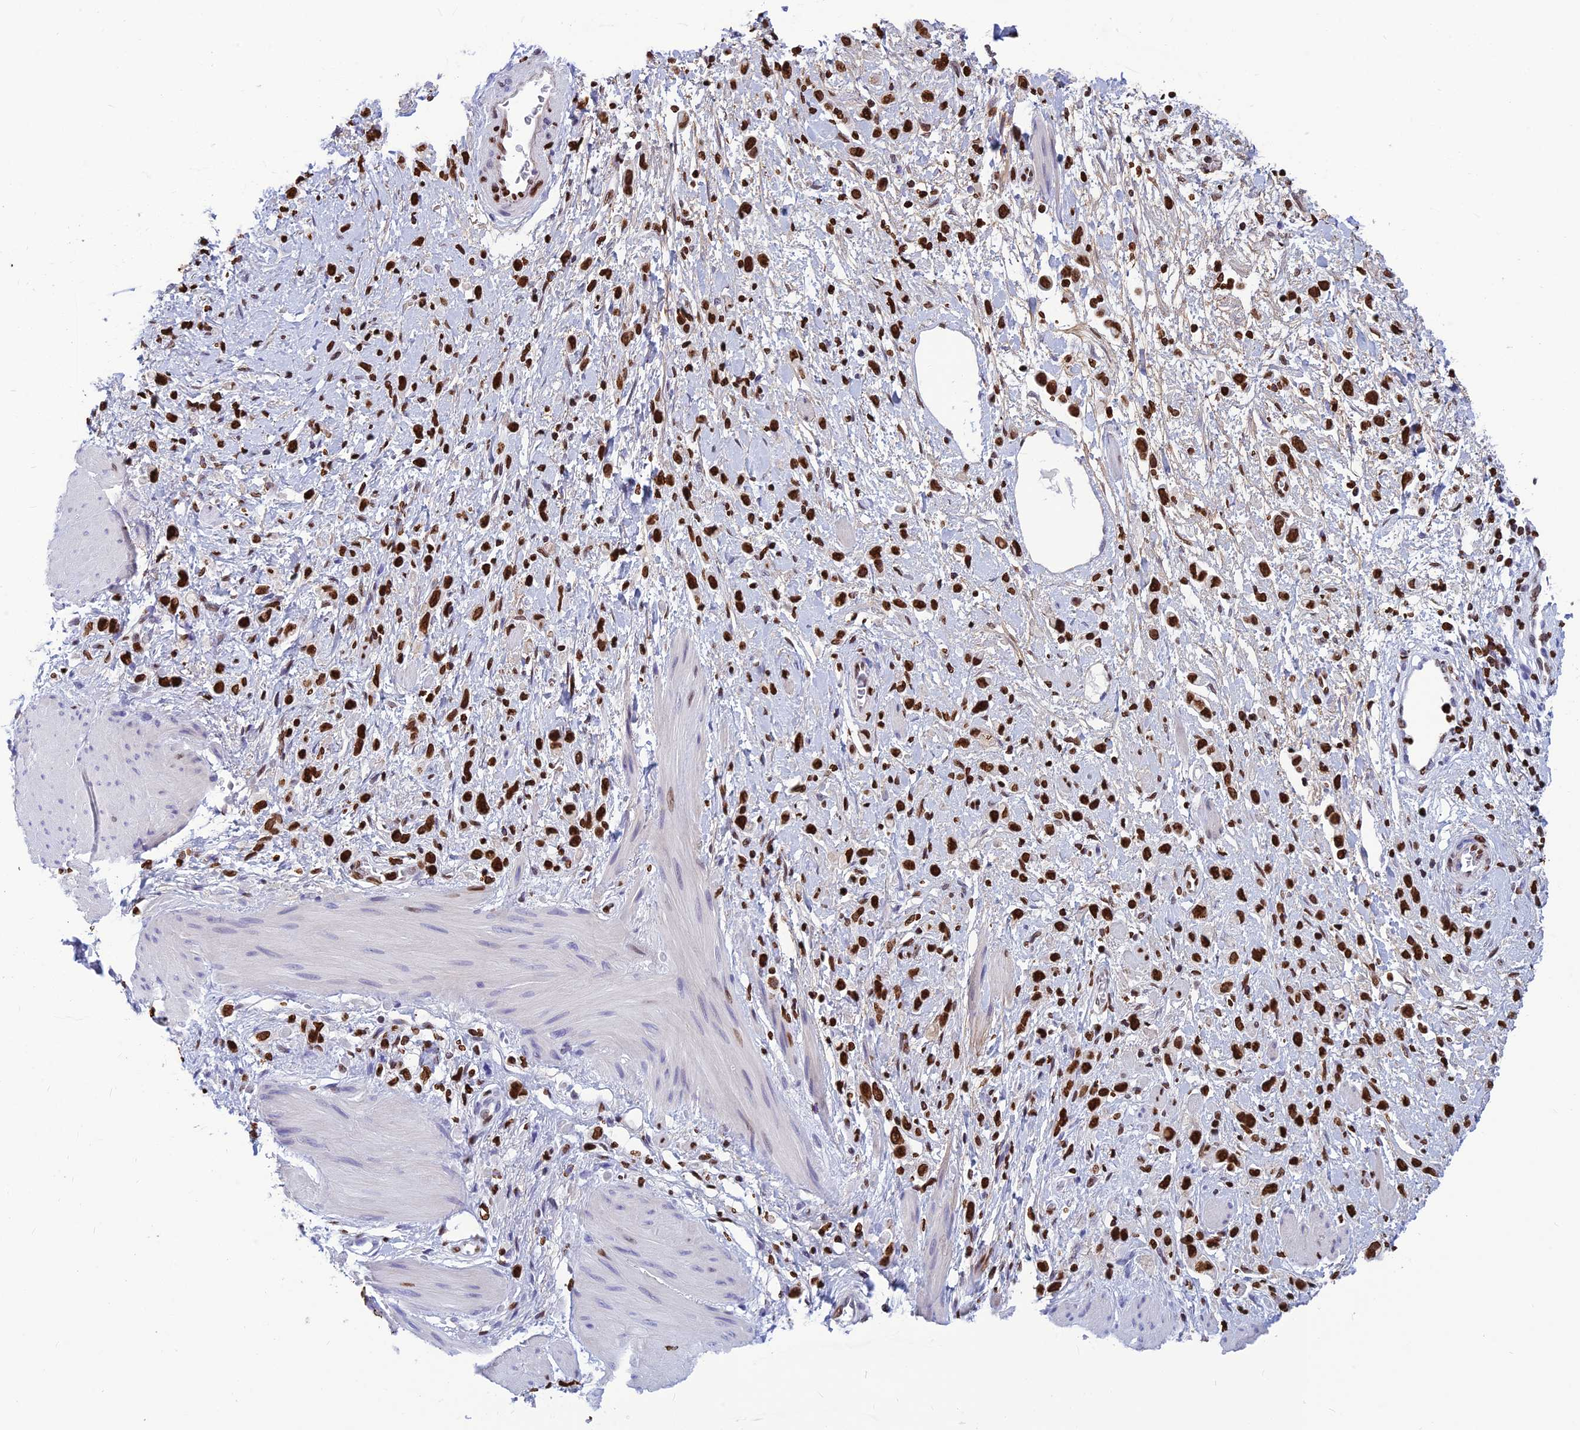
{"staining": {"intensity": "strong", "quantity": ">75%", "location": "nuclear"}, "tissue": "stomach cancer", "cell_type": "Tumor cells", "image_type": "cancer", "snomed": [{"axis": "morphology", "description": "Adenocarcinoma, NOS"}, {"axis": "topography", "description": "Stomach"}], "caption": "Immunohistochemistry (IHC) staining of stomach adenocarcinoma, which displays high levels of strong nuclear positivity in about >75% of tumor cells indicating strong nuclear protein expression. The staining was performed using DAB (3,3'-diaminobenzidine) (brown) for protein detection and nuclei were counterstained in hematoxylin (blue).", "gene": "AKAP17A", "patient": {"sex": "female", "age": 65}}